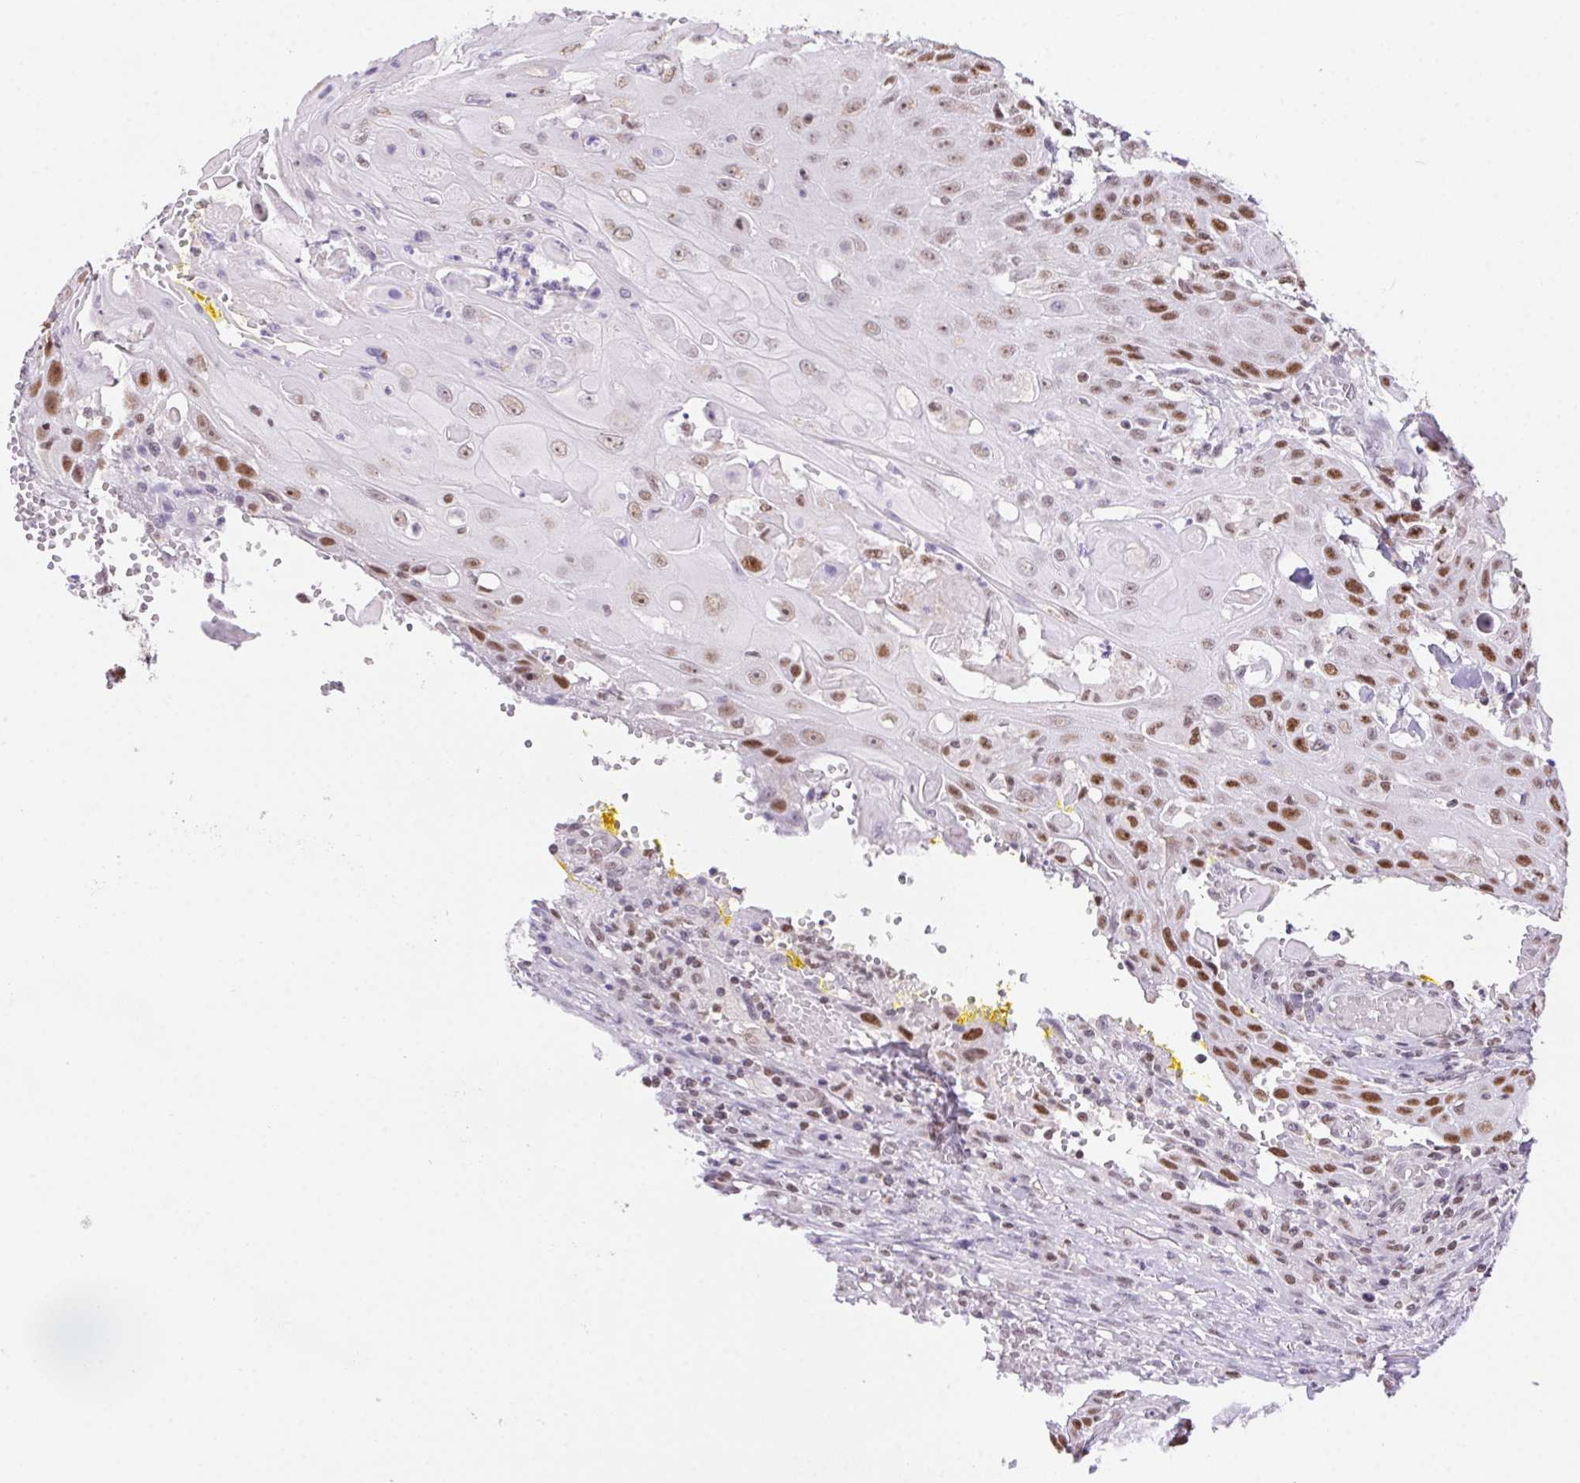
{"staining": {"intensity": "moderate", "quantity": "25%-75%", "location": "nuclear"}, "tissue": "head and neck cancer", "cell_type": "Tumor cells", "image_type": "cancer", "snomed": [{"axis": "morphology", "description": "Normal tissue, NOS"}, {"axis": "morphology", "description": "Squamous cell carcinoma, NOS"}, {"axis": "topography", "description": "Oral tissue"}, {"axis": "topography", "description": "Head-Neck"}], "caption": "This photomicrograph shows immunohistochemistry (IHC) staining of human head and neck squamous cell carcinoma, with medium moderate nuclear positivity in approximately 25%-75% of tumor cells.", "gene": "POLD3", "patient": {"sex": "female", "age": 55}}